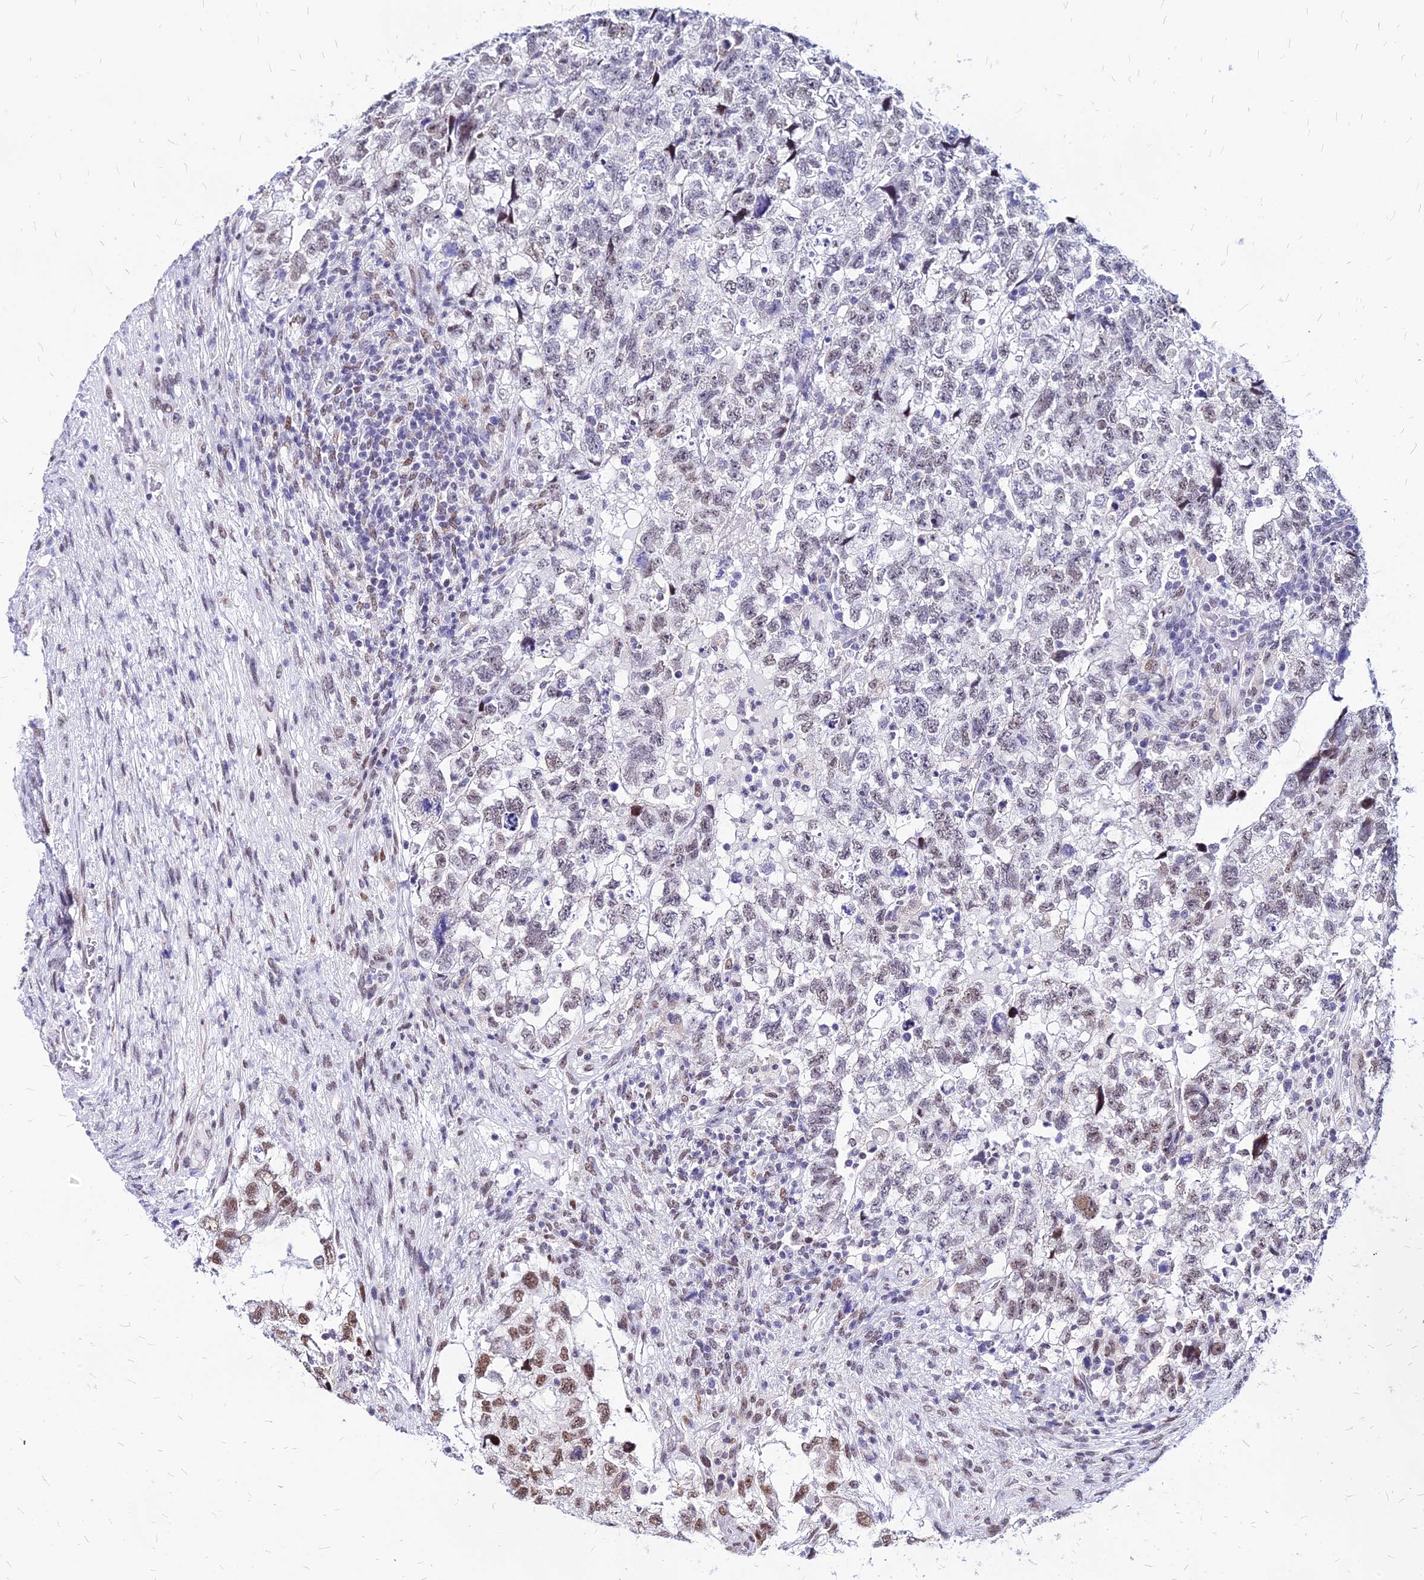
{"staining": {"intensity": "moderate", "quantity": "<25%", "location": "nuclear"}, "tissue": "testis cancer", "cell_type": "Tumor cells", "image_type": "cancer", "snomed": [{"axis": "morphology", "description": "Normal tissue, NOS"}, {"axis": "morphology", "description": "Carcinoma, Embryonal, NOS"}, {"axis": "topography", "description": "Testis"}], "caption": "Brown immunohistochemical staining in human testis cancer demonstrates moderate nuclear staining in about <25% of tumor cells.", "gene": "FDX2", "patient": {"sex": "male", "age": 36}}